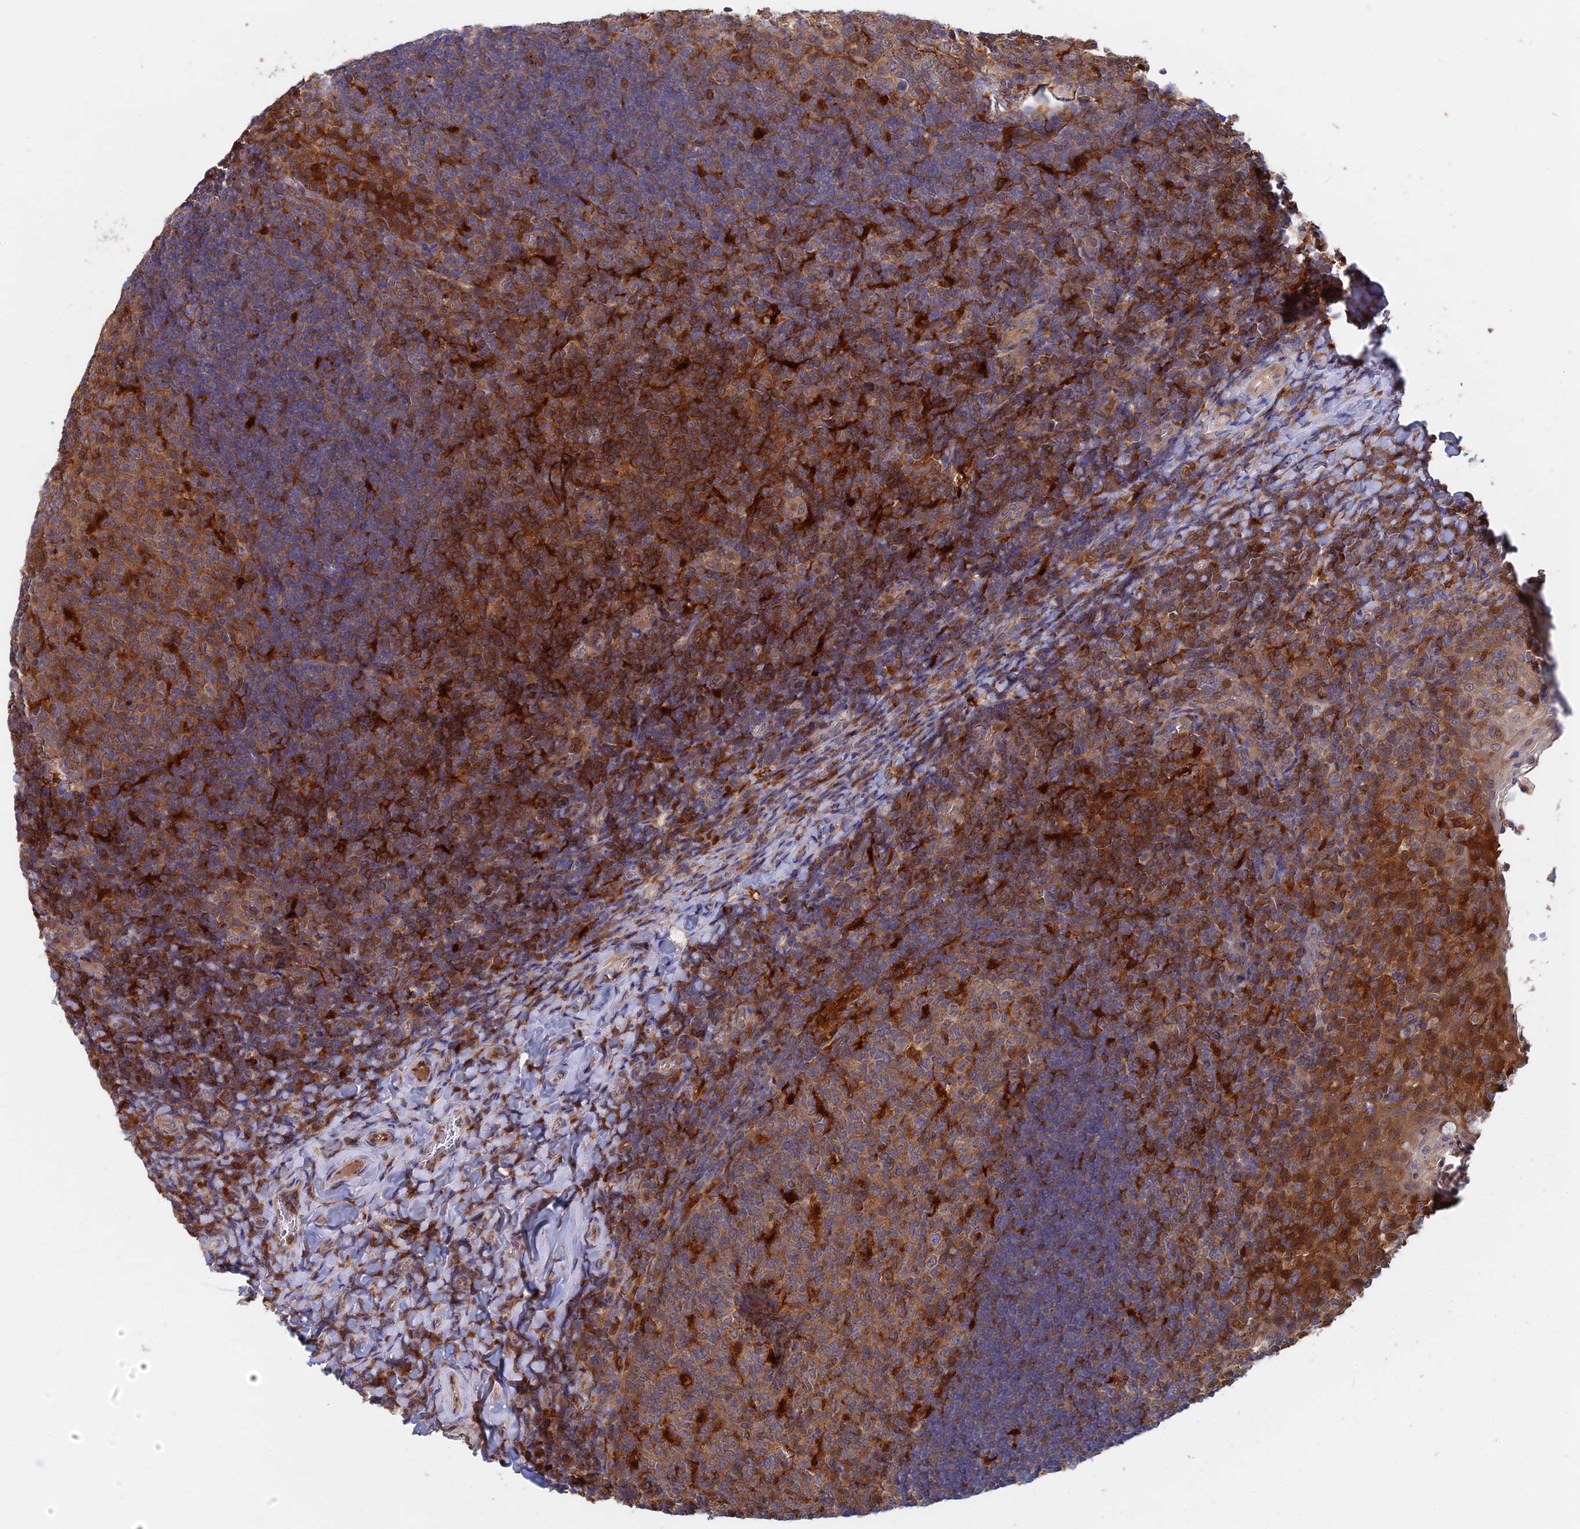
{"staining": {"intensity": "moderate", "quantity": ">75%", "location": "cytoplasmic/membranous"}, "tissue": "tonsil", "cell_type": "Germinal center cells", "image_type": "normal", "snomed": [{"axis": "morphology", "description": "Normal tissue, NOS"}, {"axis": "topography", "description": "Tonsil"}], "caption": "This micrograph shows unremarkable tonsil stained with immunohistochemistry to label a protein in brown. The cytoplasmic/membranous of germinal center cells show moderate positivity for the protein. Nuclei are counter-stained blue.", "gene": "BLVRA", "patient": {"sex": "female", "age": 10}}